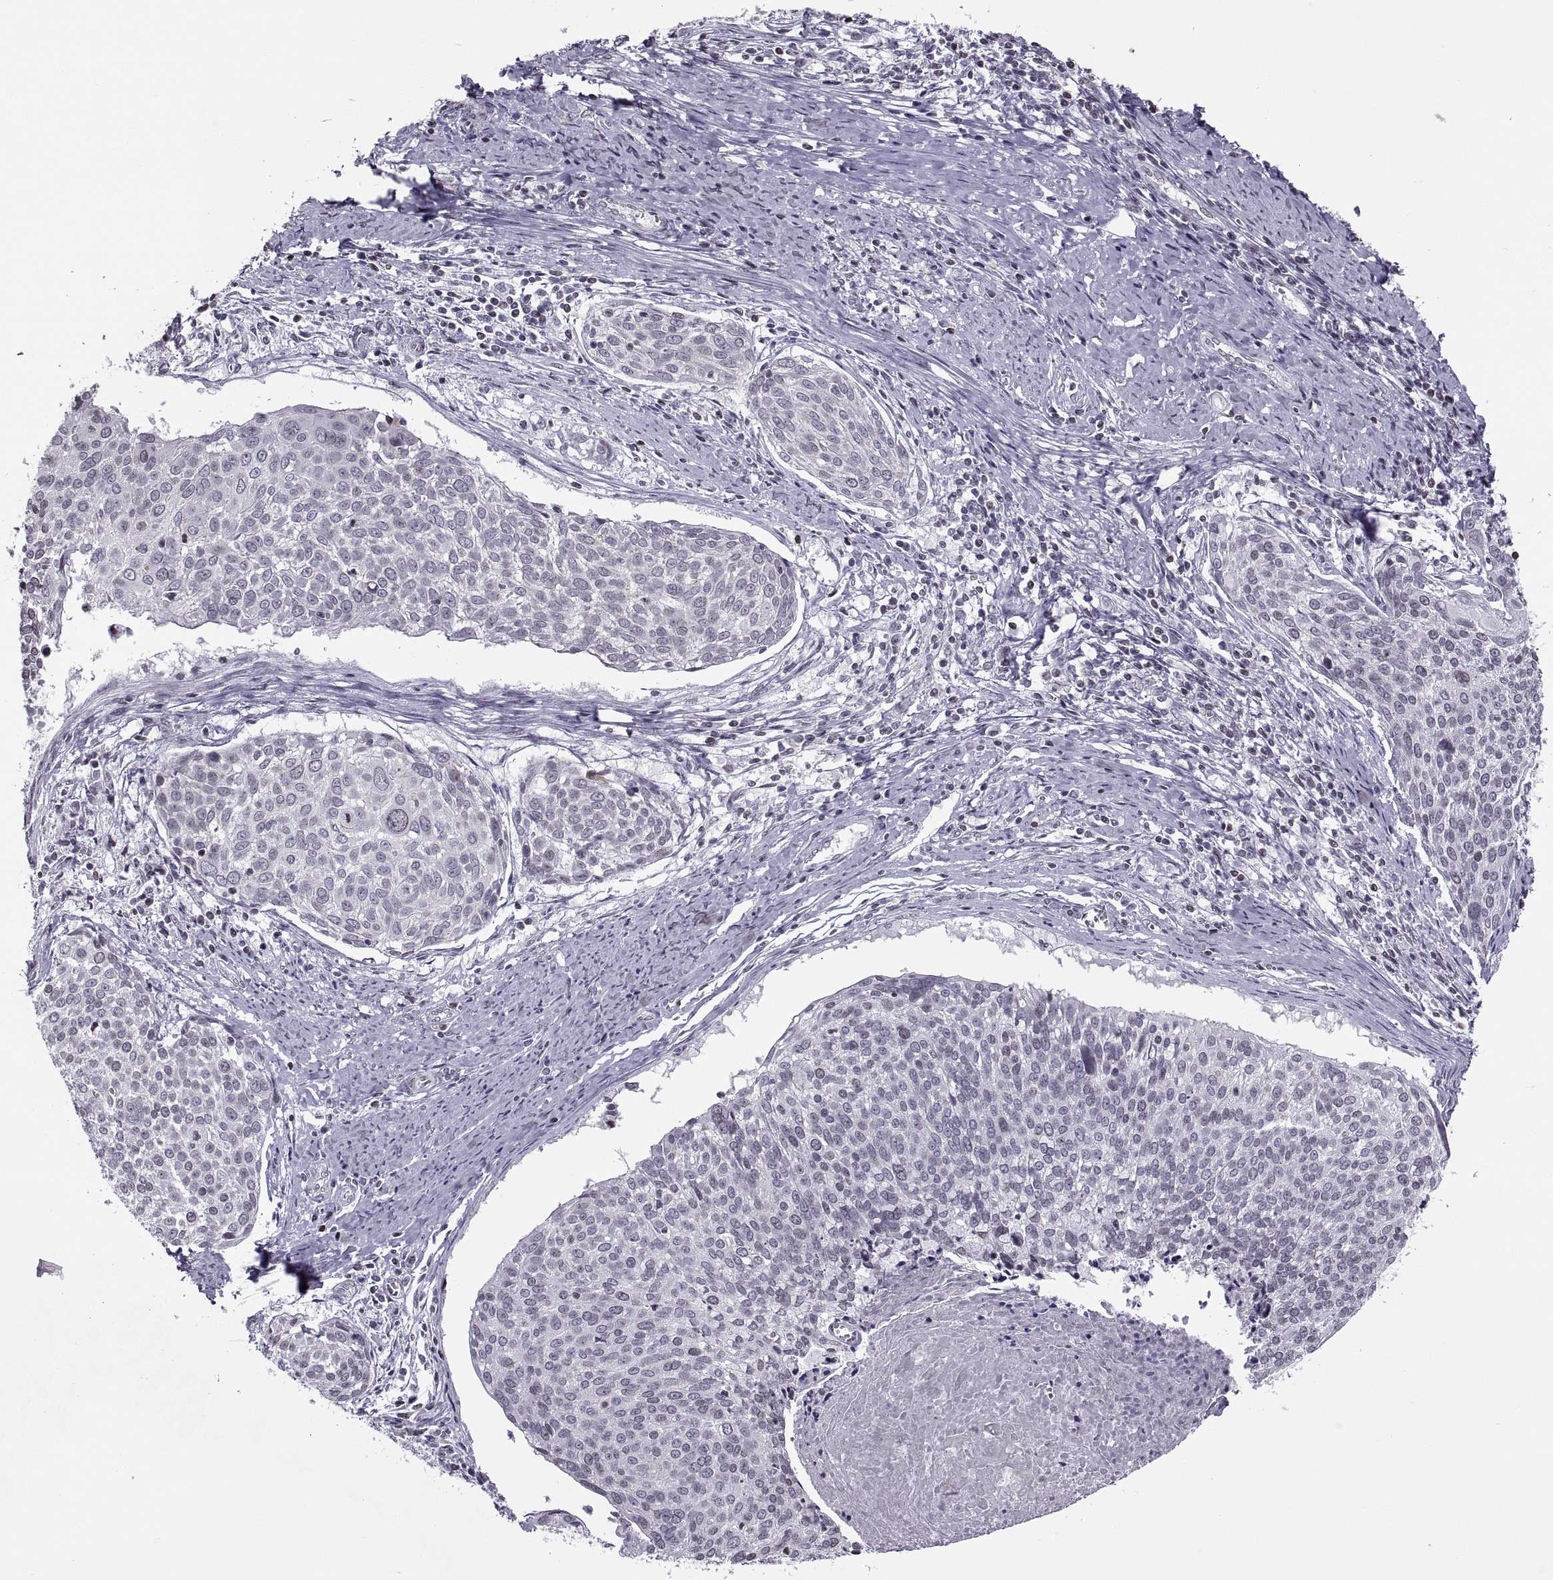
{"staining": {"intensity": "negative", "quantity": "none", "location": "none"}, "tissue": "cervical cancer", "cell_type": "Tumor cells", "image_type": "cancer", "snomed": [{"axis": "morphology", "description": "Squamous cell carcinoma, NOS"}, {"axis": "topography", "description": "Cervix"}], "caption": "IHC photomicrograph of neoplastic tissue: squamous cell carcinoma (cervical) stained with DAB (3,3'-diaminobenzidine) shows no significant protein staining in tumor cells.", "gene": "H1-8", "patient": {"sex": "female", "age": 39}}